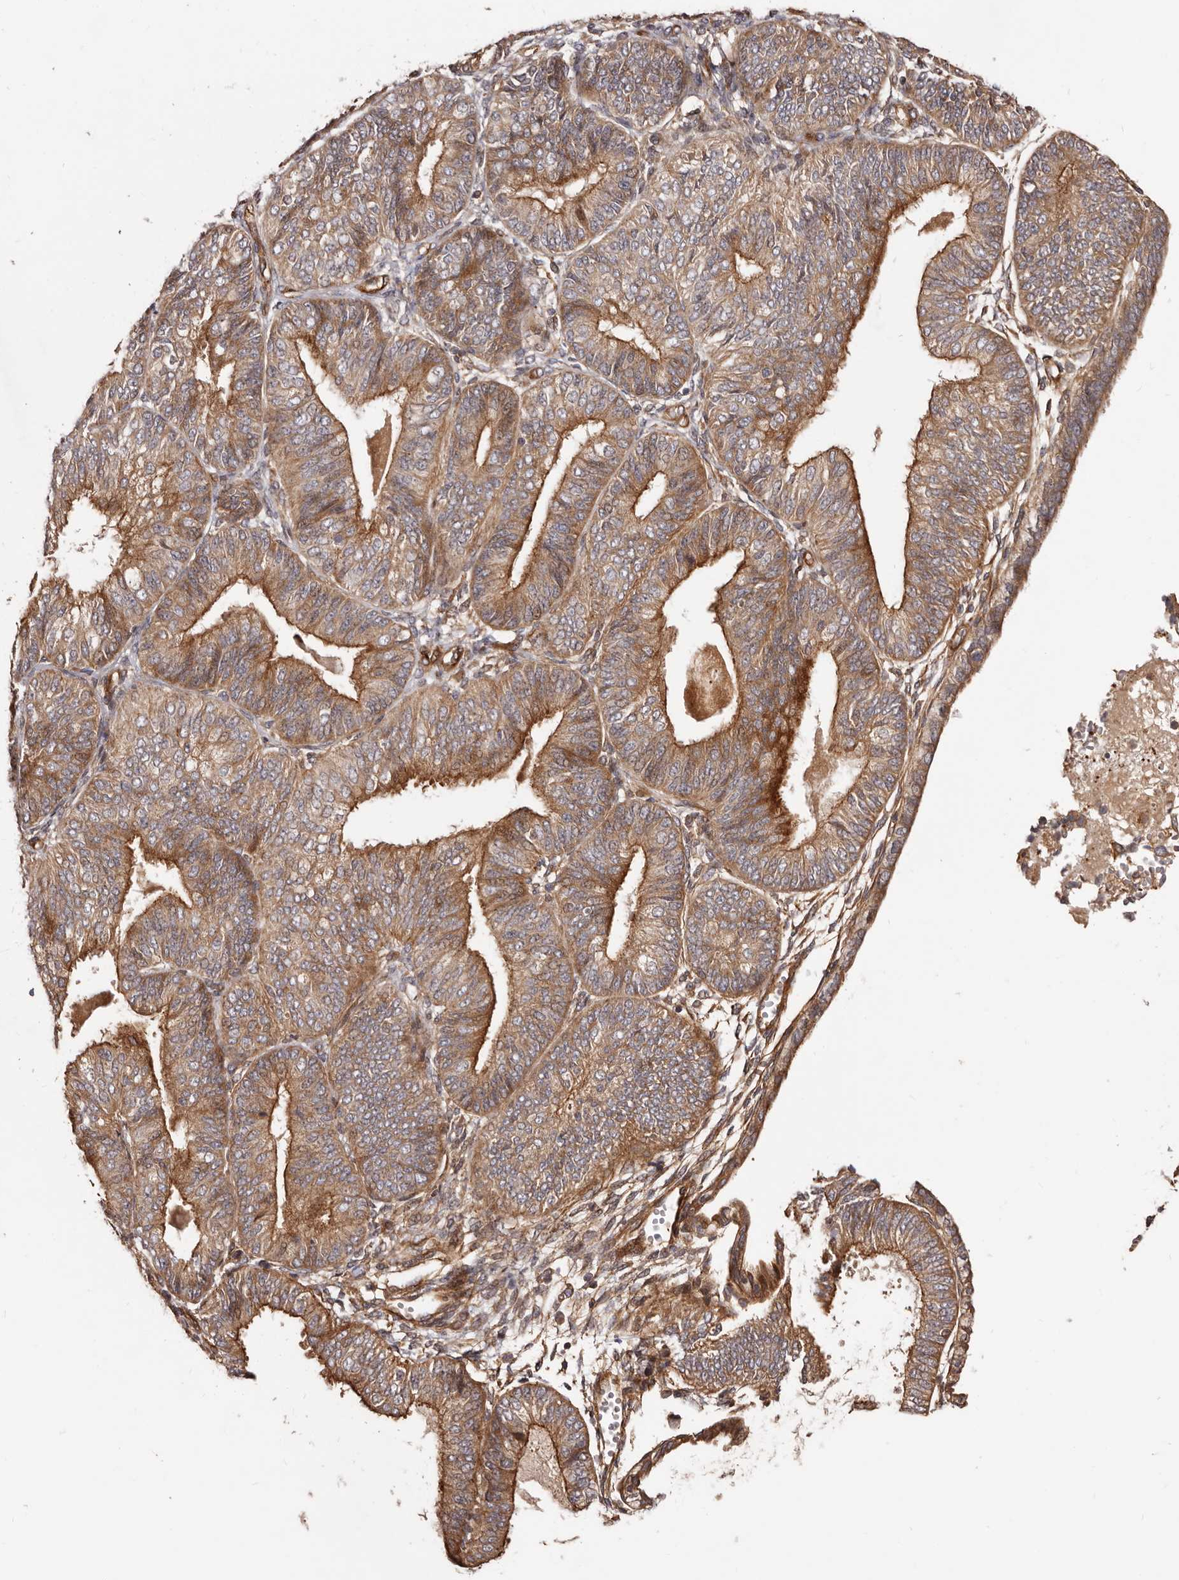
{"staining": {"intensity": "moderate", "quantity": ">75%", "location": "cytoplasmic/membranous"}, "tissue": "endometrial cancer", "cell_type": "Tumor cells", "image_type": "cancer", "snomed": [{"axis": "morphology", "description": "Adenocarcinoma, NOS"}, {"axis": "topography", "description": "Endometrium"}], "caption": "Protein analysis of endometrial cancer tissue exhibits moderate cytoplasmic/membranous expression in approximately >75% of tumor cells. The protein is stained brown, and the nuclei are stained in blue (DAB IHC with brightfield microscopy, high magnification).", "gene": "GTPBP1", "patient": {"sex": "female", "age": 58}}